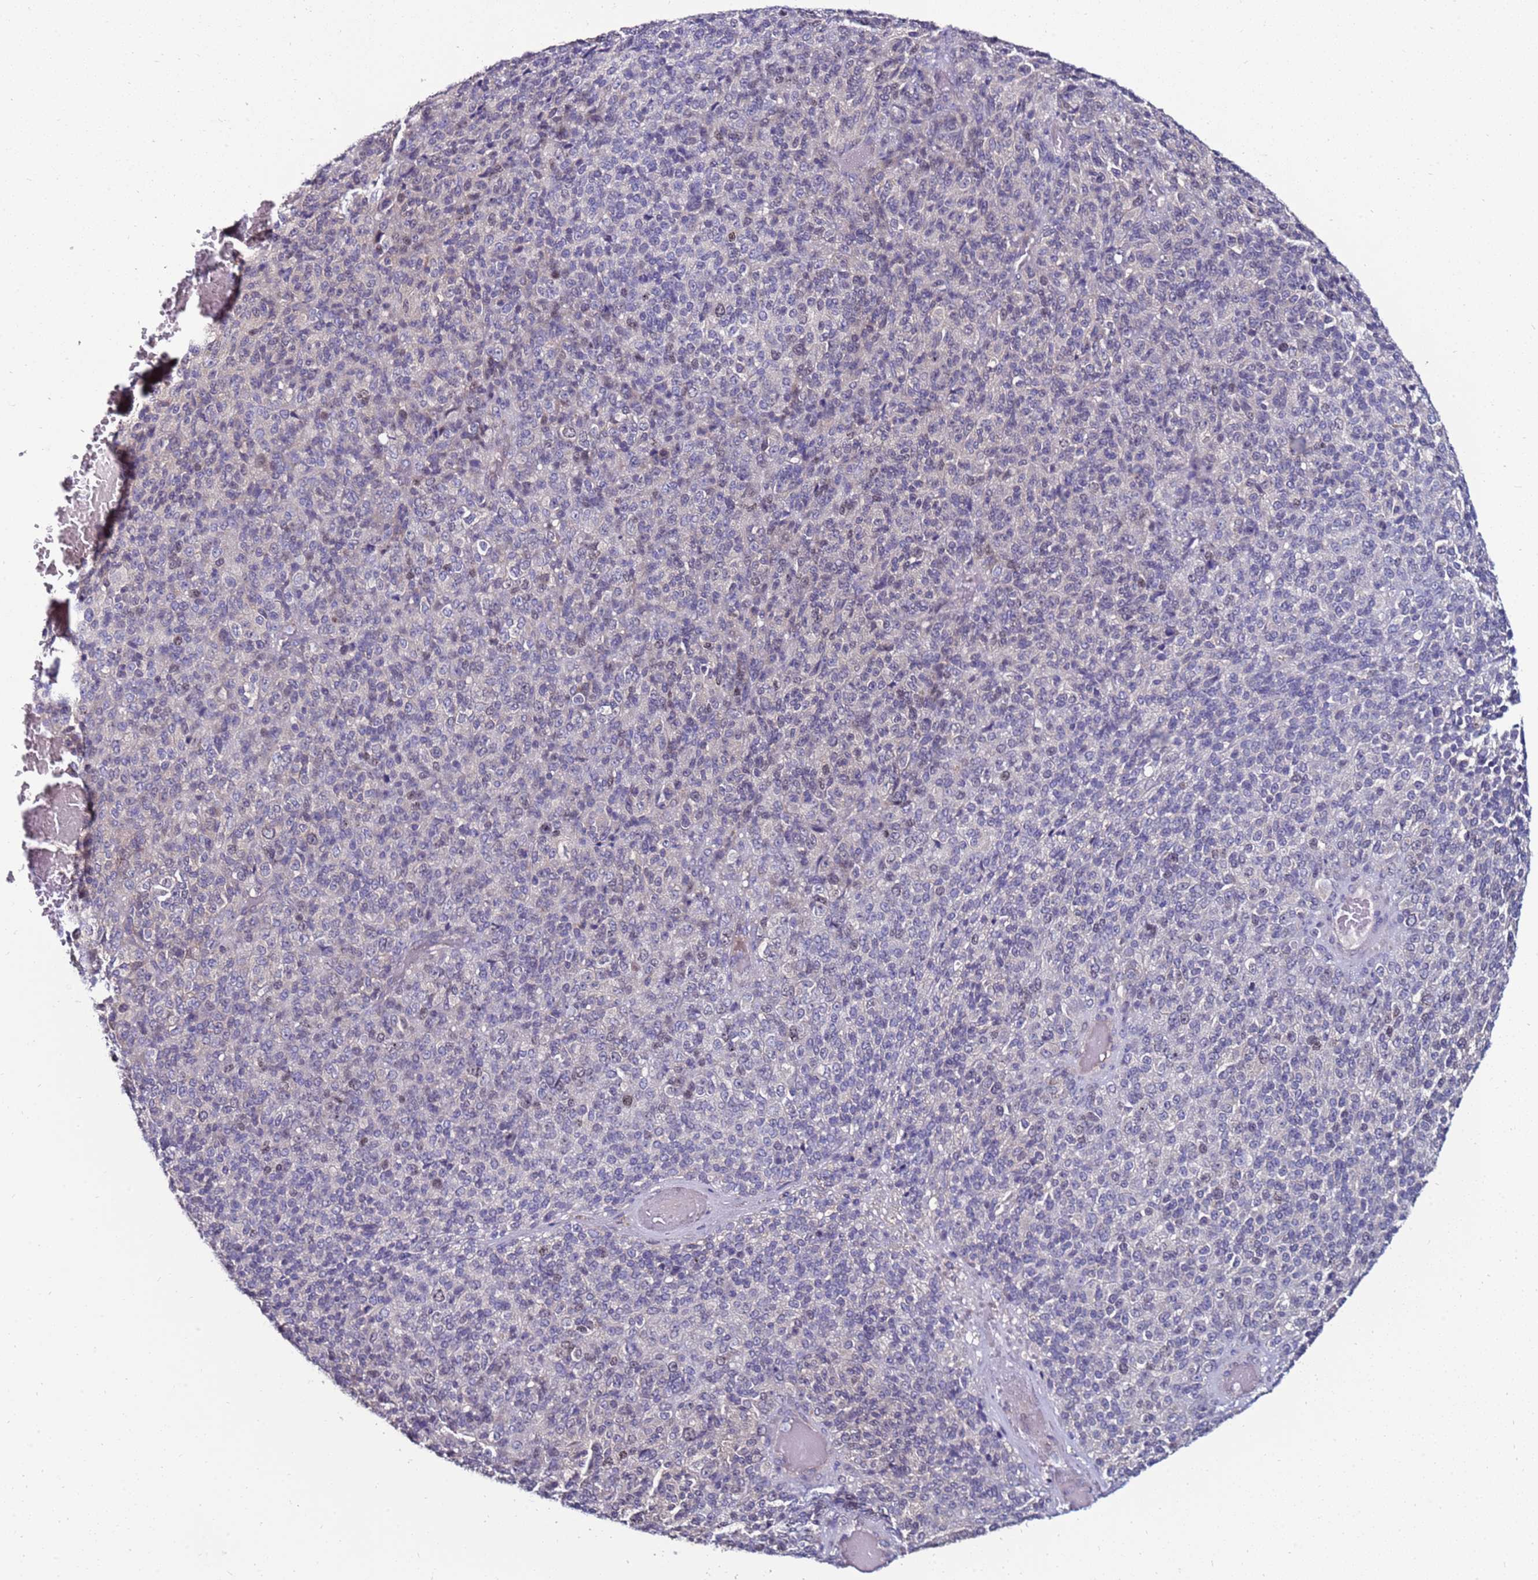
{"staining": {"intensity": "negative", "quantity": "none", "location": "none"}, "tissue": "melanoma", "cell_type": "Tumor cells", "image_type": "cancer", "snomed": [{"axis": "morphology", "description": "Malignant melanoma, Metastatic site"}, {"axis": "topography", "description": "Brain"}], "caption": "DAB (3,3'-diaminobenzidine) immunohistochemical staining of human malignant melanoma (metastatic site) shows no significant staining in tumor cells.", "gene": "GPN3", "patient": {"sex": "female", "age": 56}}